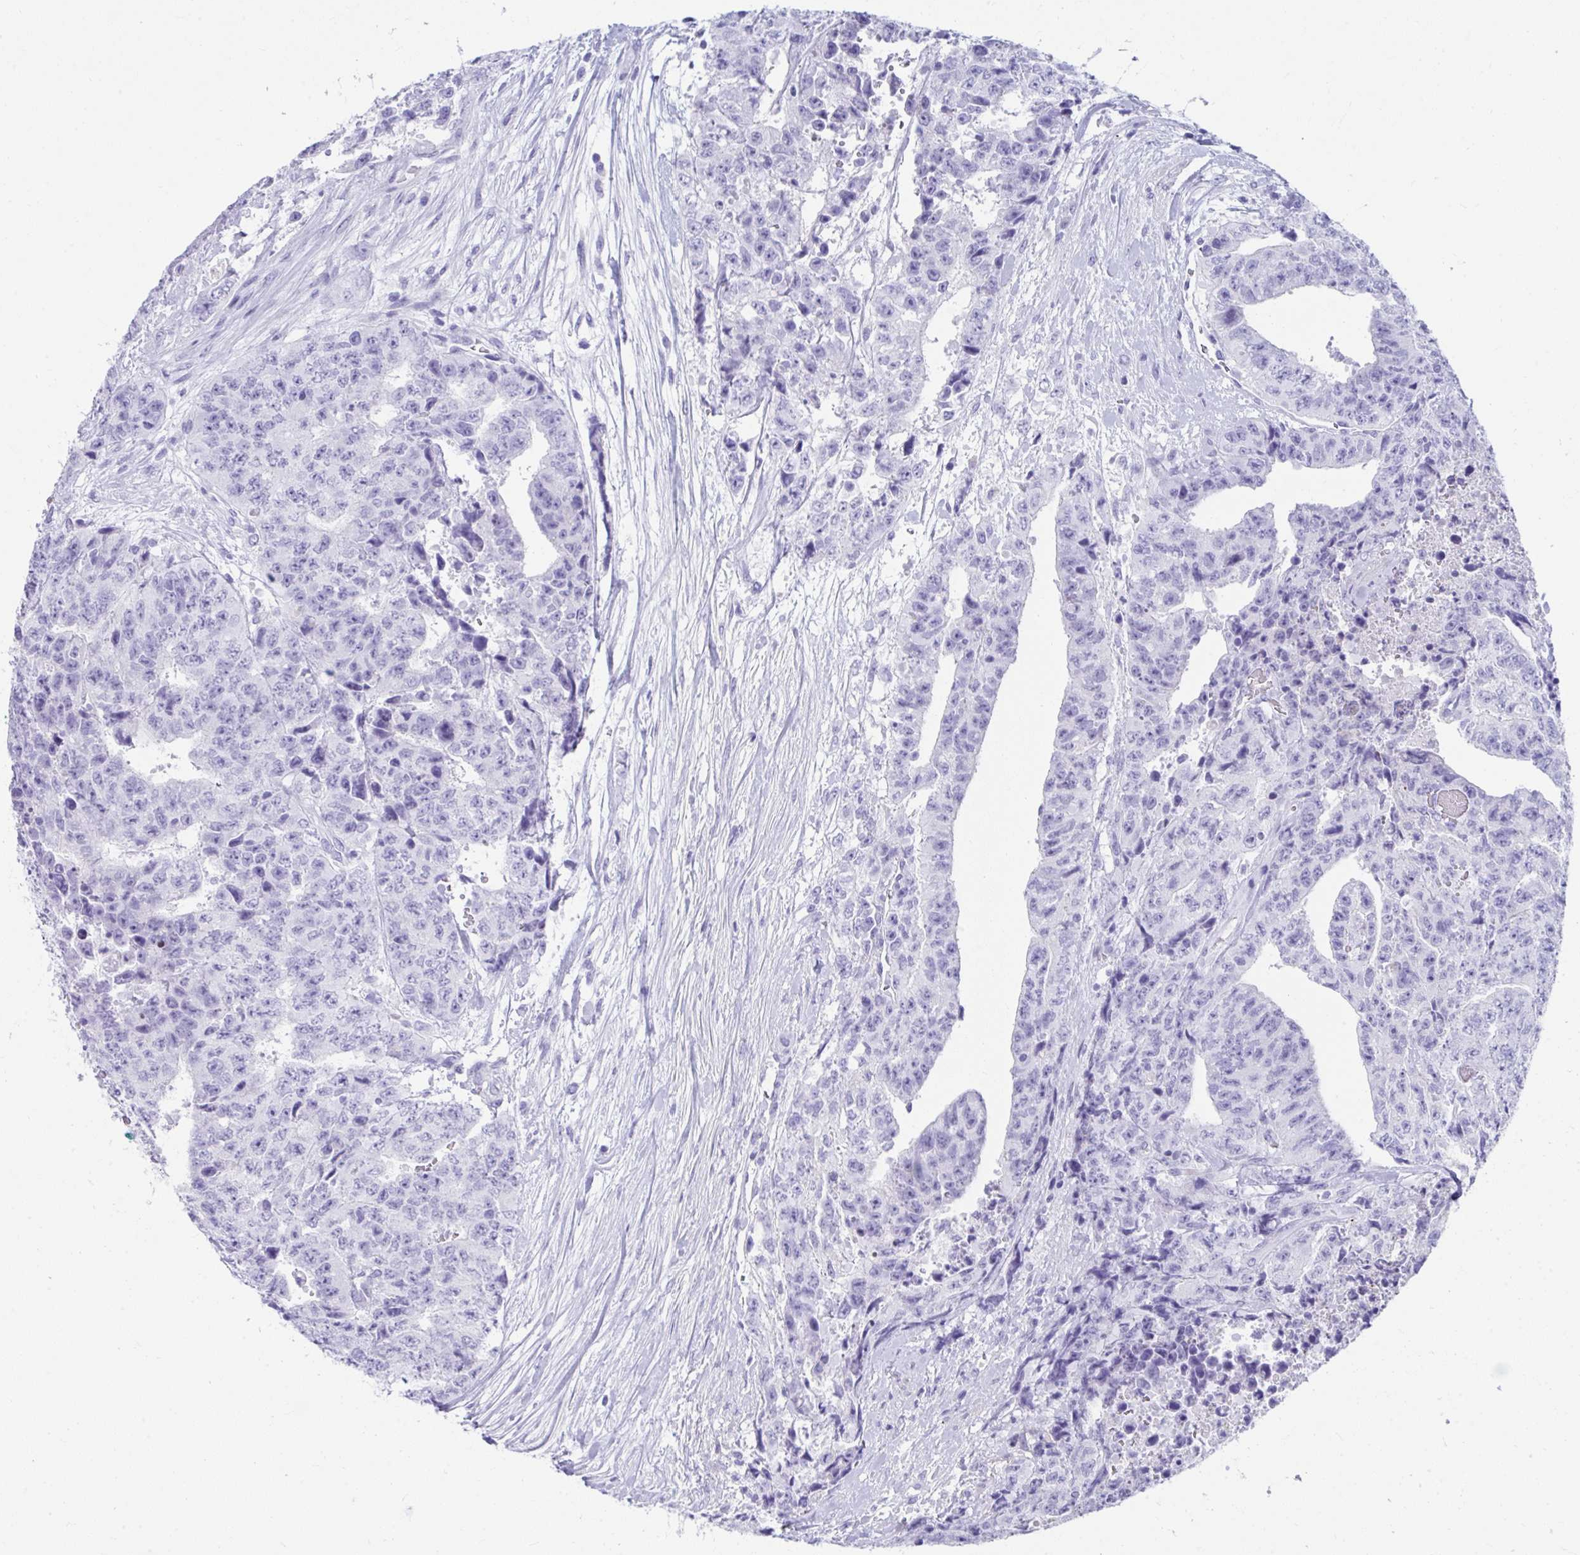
{"staining": {"intensity": "negative", "quantity": "none", "location": "none"}, "tissue": "testis cancer", "cell_type": "Tumor cells", "image_type": "cancer", "snomed": [{"axis": "morphology", "description": "Carcinoma, Embryonal, NOS"}, {"axis": "topography", "description": "Testis"}], "caption": "This image is of testis cancer stained with immunohistochemistry to label a protein in brown with the nuclei are counter-stained blue. There is no expression in tumor cells.", "gene": "ISL1", "patient": {"sex": "male", "age": 24}}